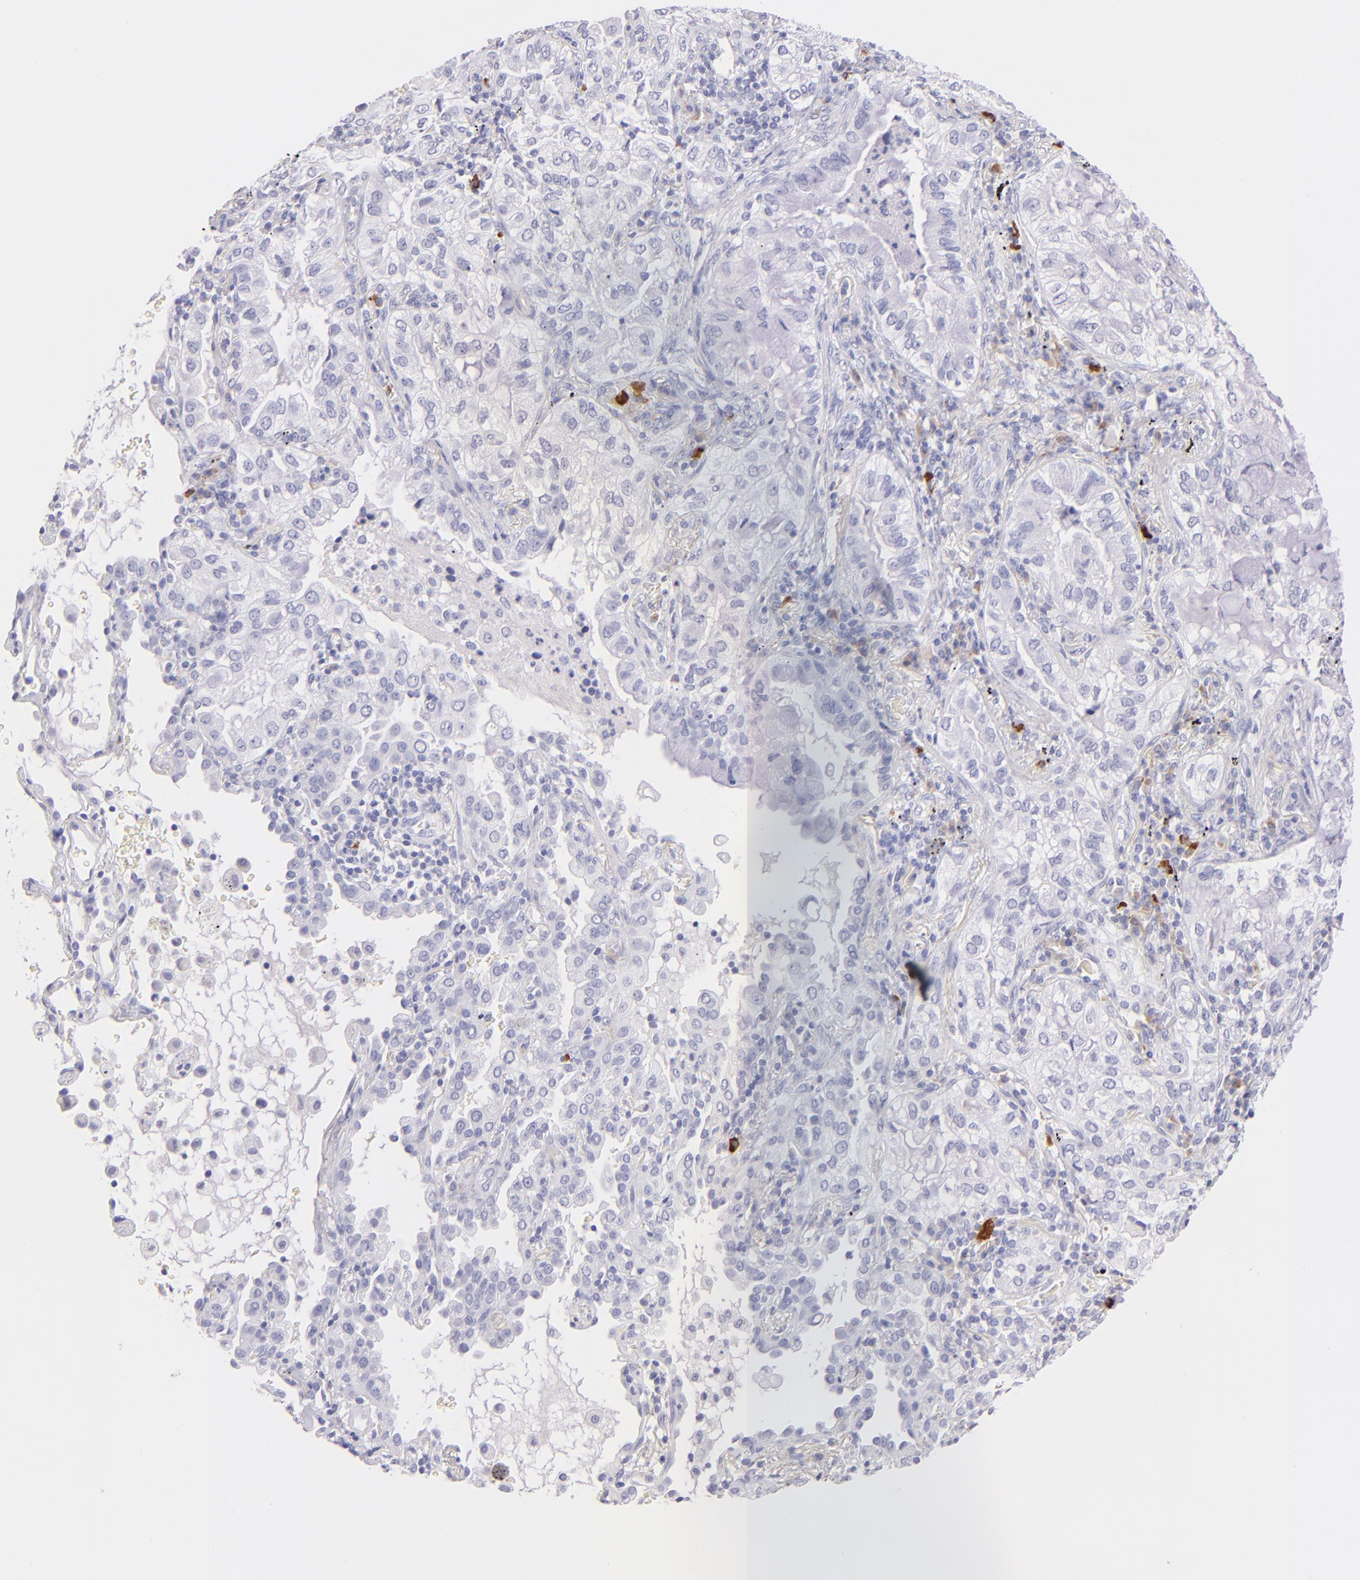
{"staining": {"intensity": "negative", "quantity": "none", "location": "none"}, "tissue": "lung cancer", "cell_type": "Tumor cells", "image_type": "cancer", "snomed": [{"axis": "morphology", "description": "Adenocarcinoma, NOS"}, {"axis": "topography", "description": "Lung"}], "caption": "Tumor cells are negative for protein expression in human lung cancer.", "gene": "SDC1", "patient": {"sex": "female", "age": 50}}